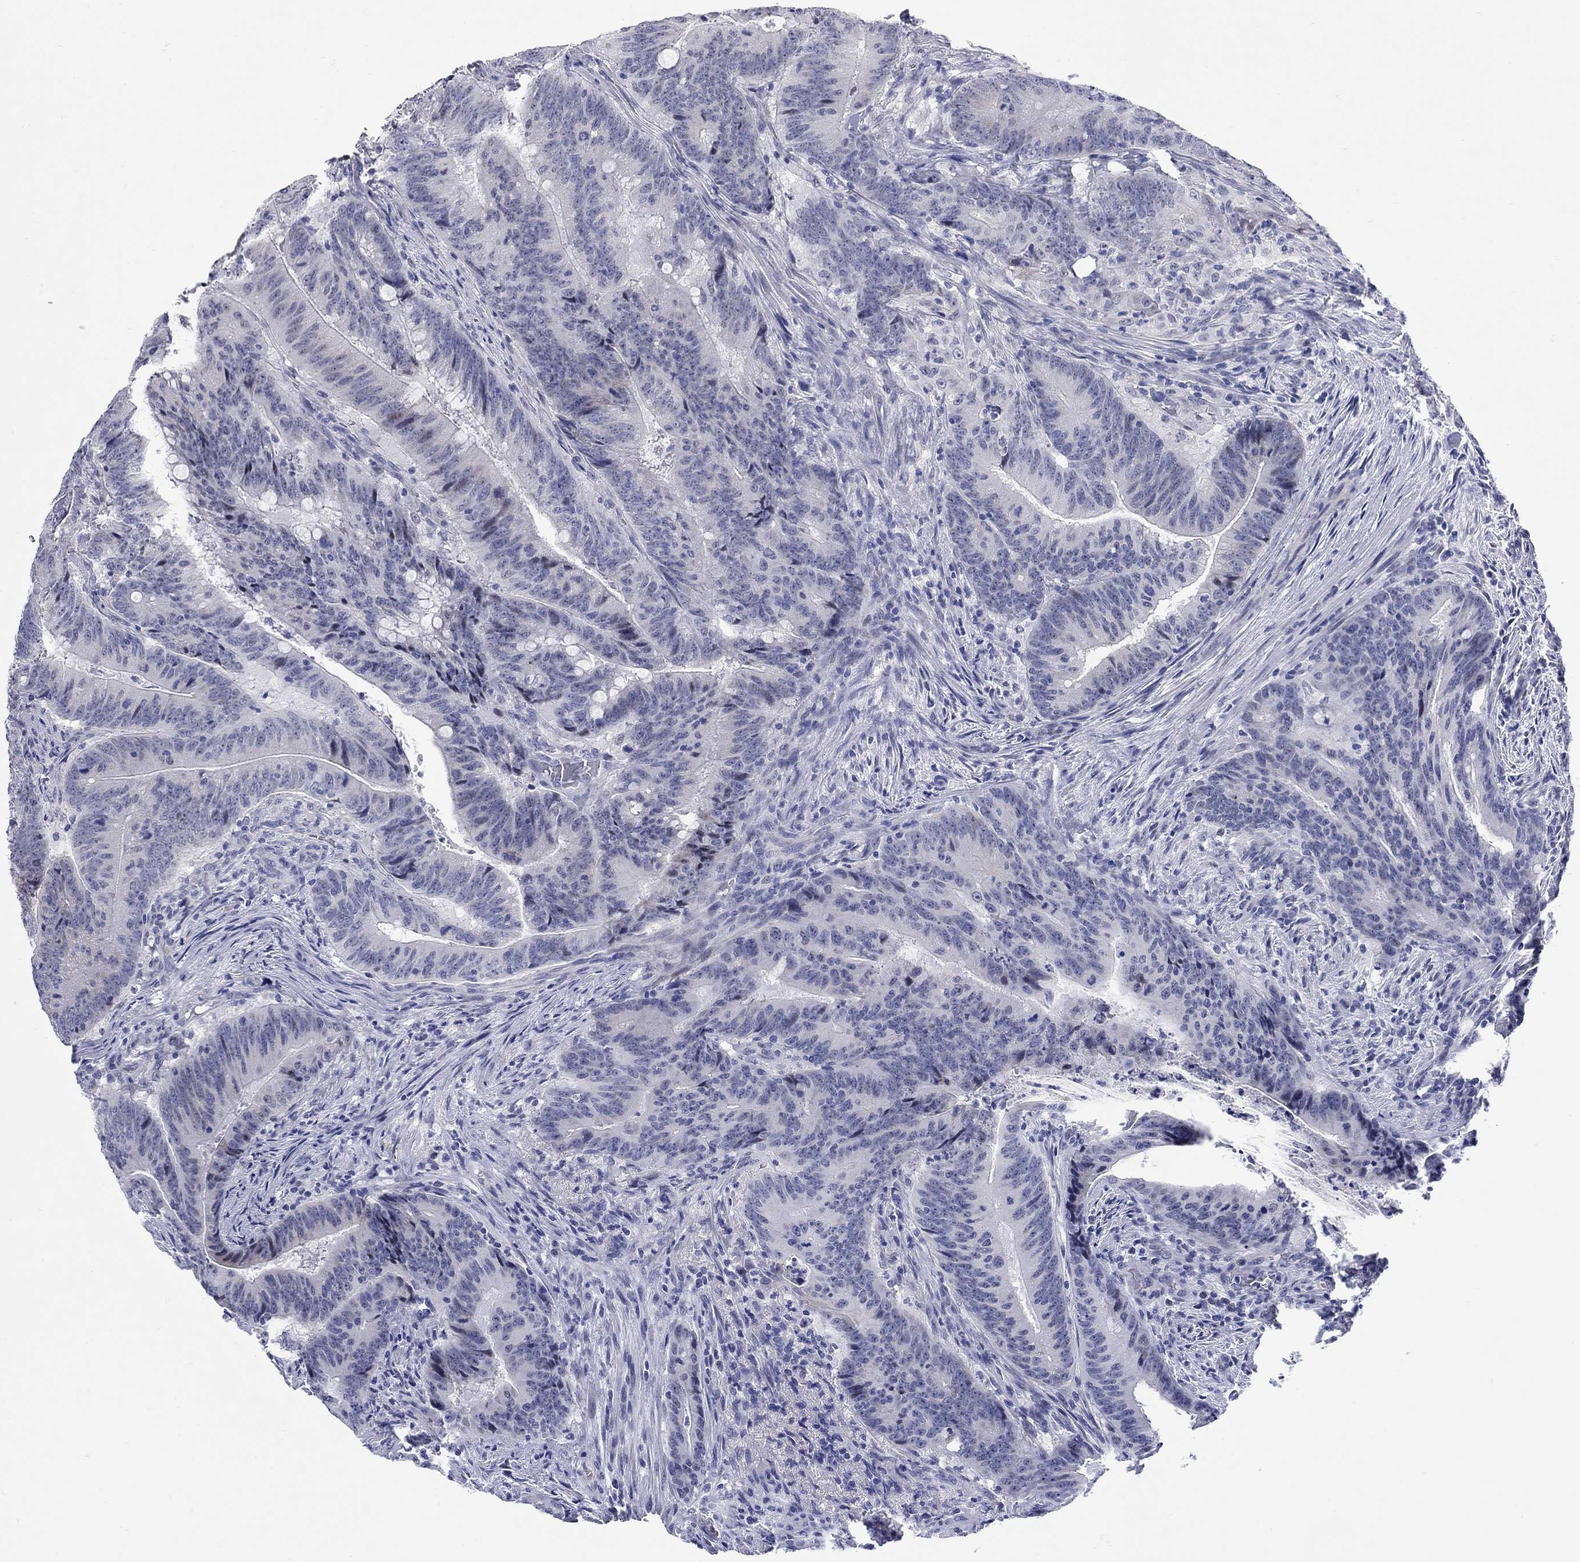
{"staining": {"intensity": "negative", "quantity": "none", "location": "none"}, "tissue": "colorectal cancer", "cell_type": "Tumor cells", "image_type": "cancer", "snomed": [{"axis": "morphology", "description": "Adenocarcinoma, NOS"}, {"axis": "topography", "description": "Colon"}], "caption": "High power microscopy histopathology image of an immunohistochemistry micrograph of colorectal cancer, revealing no significant staining in tumor cells.", "gene": "WASF3", "patient": {"sex": "female", "age": 87}}